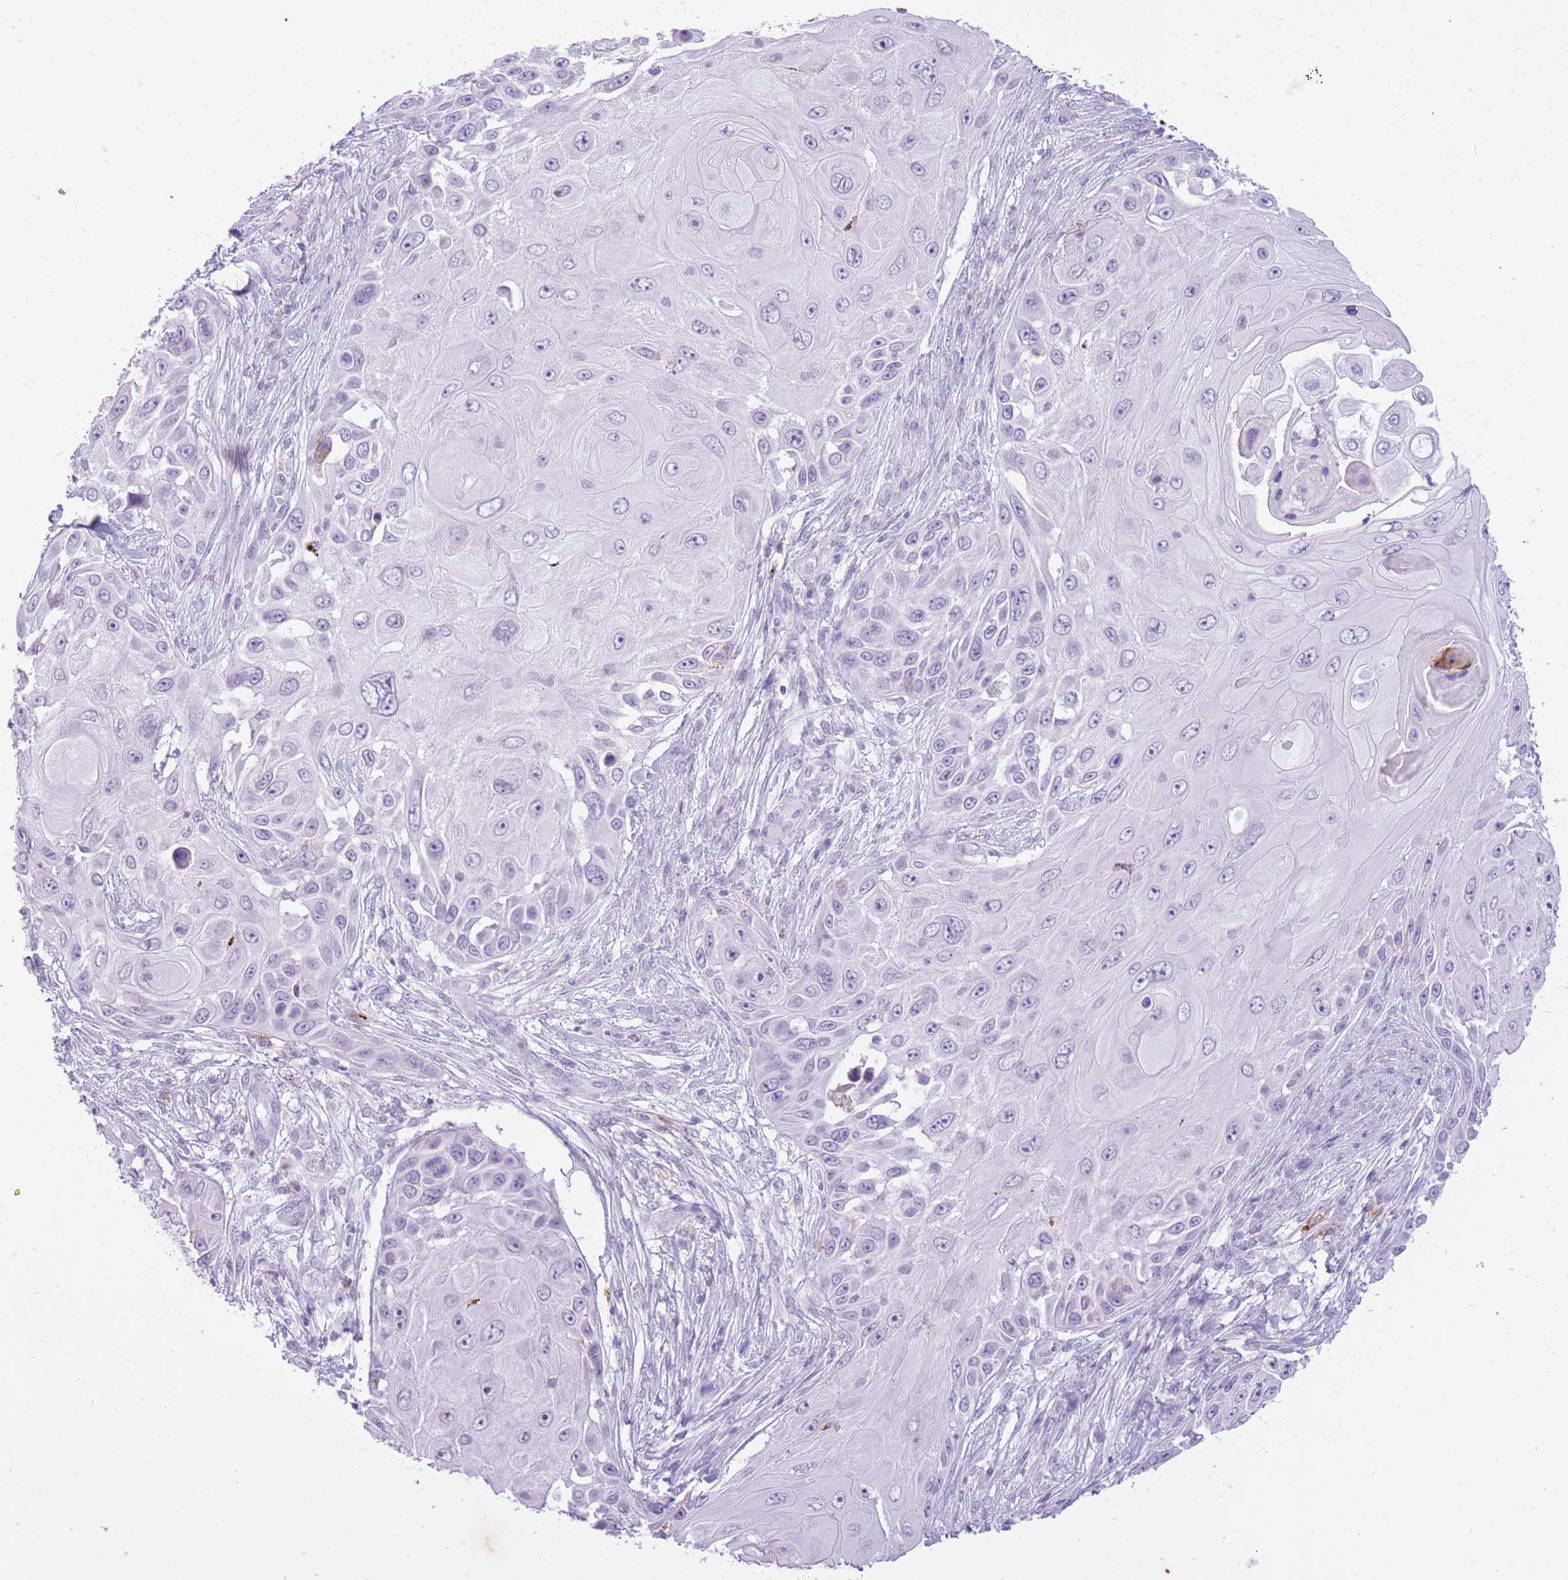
{"staining": {"intensity": "negative", "quantity": "none", "location": "none"}, "tissue": "skin cancer", "cell_type": "Tumor cells", "image_type": "cancer", "snomed": [{"axis": "morphology", "description": "Squamous cell carcinoma, NOS"}, {"axis": "topography", "description": "Skin"}], "caption": "Protein analysis of squamous cell carcinoma (skin) displays no significant staining in tumor cells. (DAB (3,3'-diaminobenzidine) immunohistochemistry (IHC) visualized using brightfield microscopy, high magnification).", "gene": "MEIS3", "patient": {"sex": "female", "age": 44}}